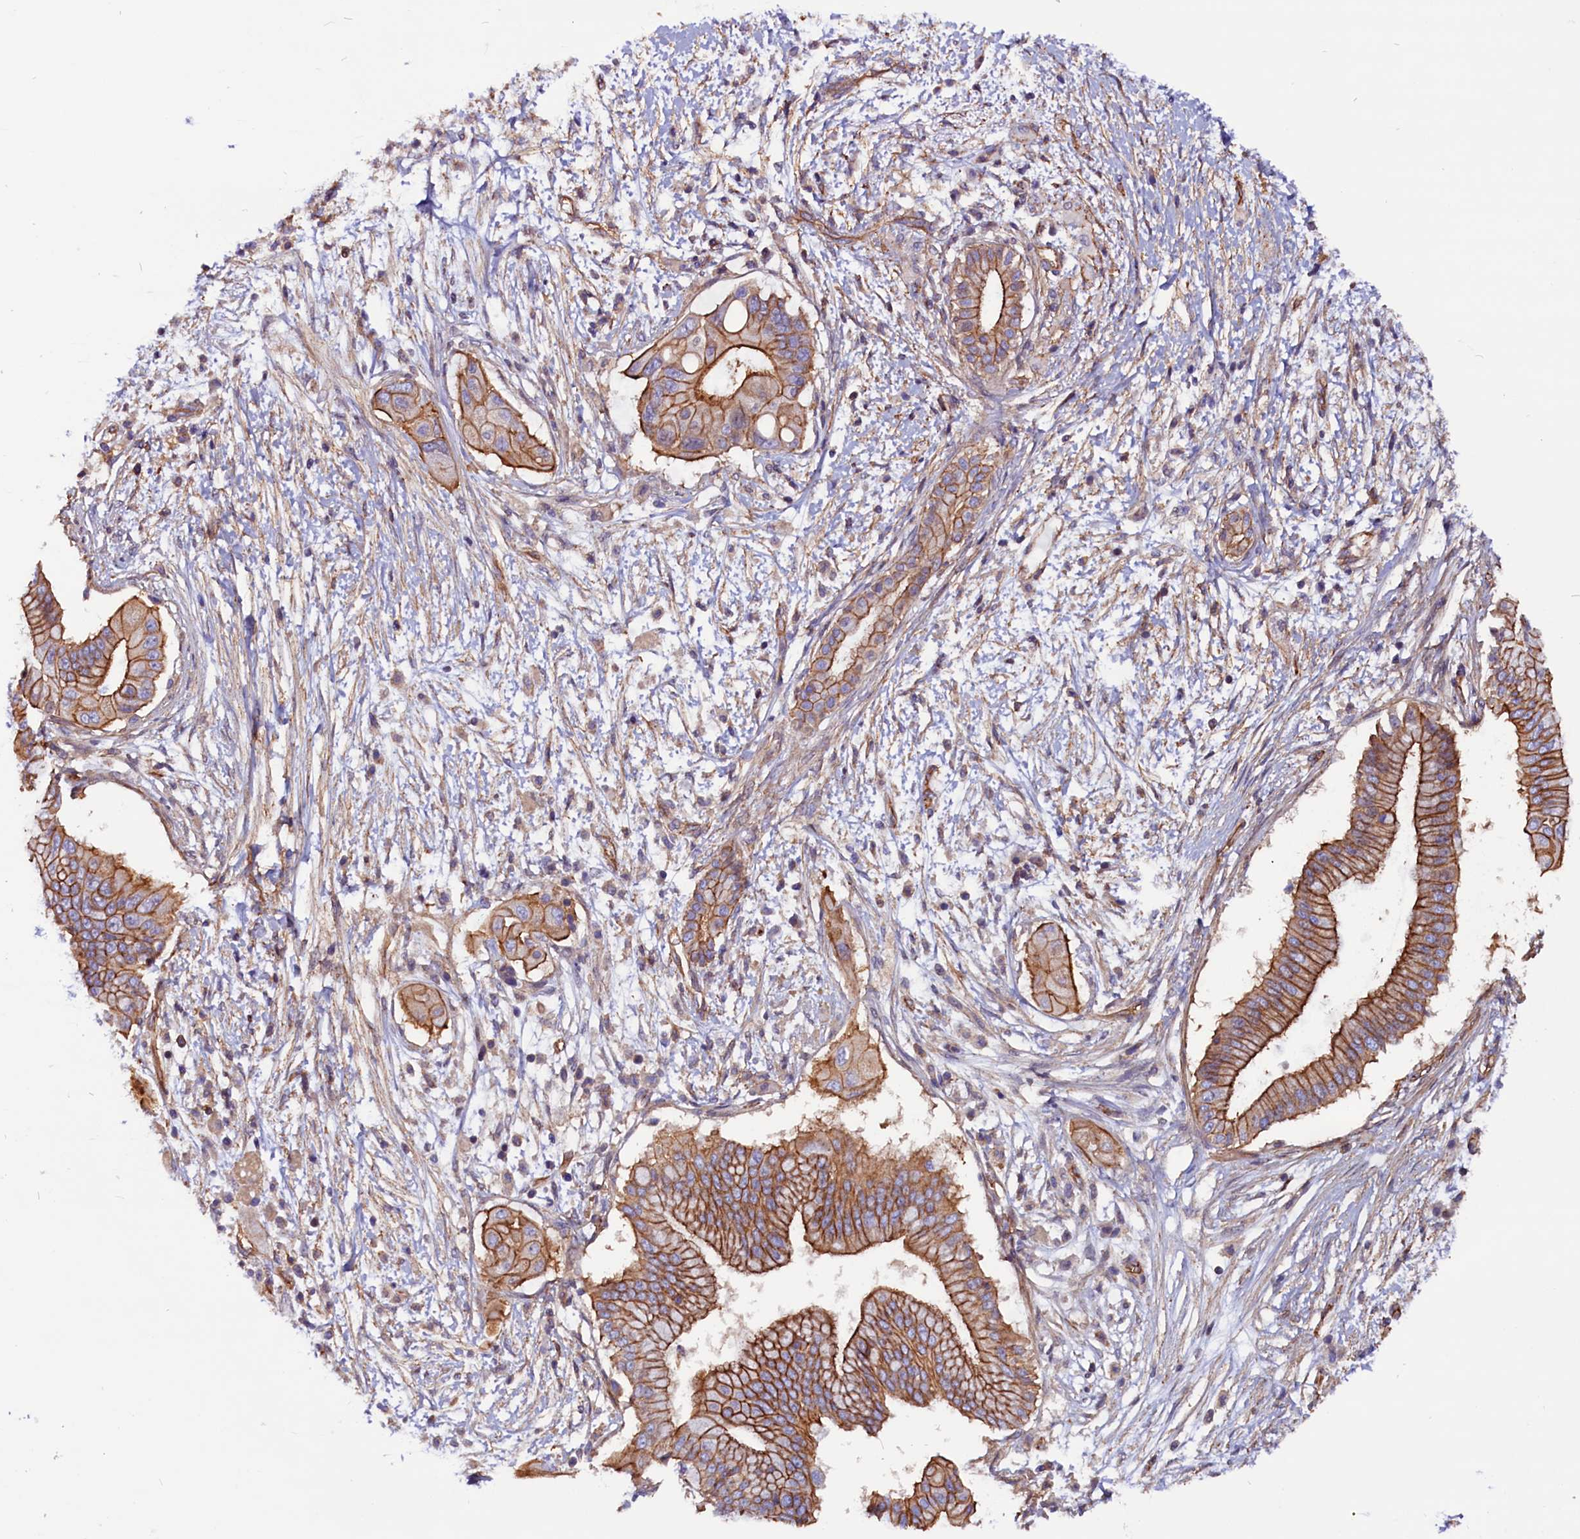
{"staining": {"intensity": "moderate", "quantity": ">75%", "location": "cytoplasmic/membranous"}, "tissue": "pancreatic cancer", "cell_type": "Tumor cells", "image_type": "cancer", "snomed": [{"axis": "morphology", "description": "Adenocarcinoma, NOS"}, {"axis": "topography", "description": "Pancreas"}], "caption": "Pancreatic adenocarcinoma stained for a protein exhibits moderate cytoplasmic/membranous positivity in tumor cells. Ihc stains the protein of interest in brown and the nuclei are stained blue.", "gene": "ZNF749", "patient": {"sex": "male", "age": 68}}